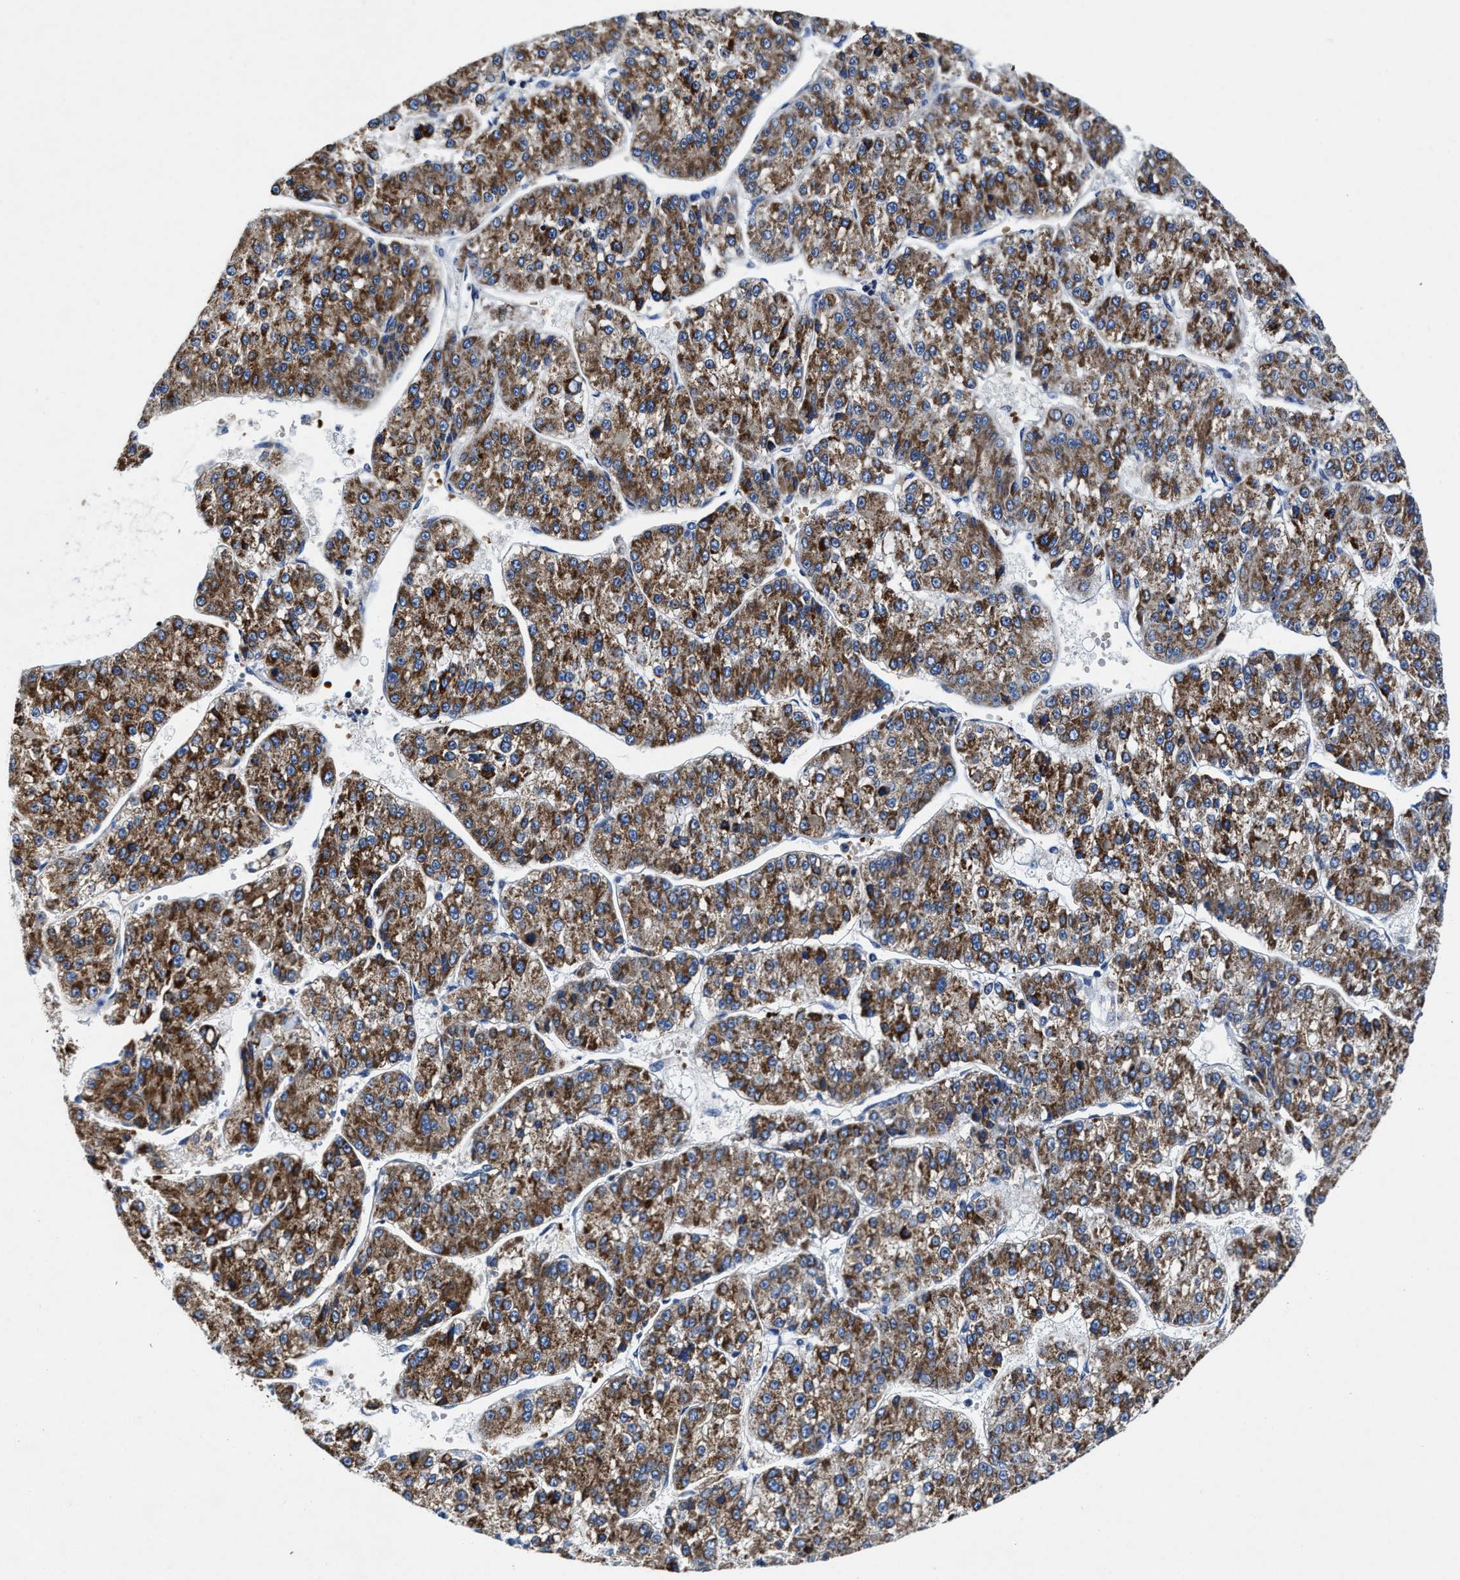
{"staining": {"intensity": "moderate", "quantity": ">75%", "location": "cytoplasmic/membranous"}, "tissue": "liver cancer", "cell_type": "Tumor cells", "image_type": "cancer", "snomed": [{"axis": "morphology", "description": "Carcinoma, Hepatocellular, NOS"}, {"axis": "topography", "description": "Liver"}], "caption": "Liver cancer (hepatocellular carcinoma) stained with immunohistochemistry (IHC) exhibits moderate cytoplasmic/membranous expression in about >75% of tumor cells. (brown staining indicates protein expression, while blue staining denotes nuclei).", "gene": "PHLPP1", "patient": {"sex": "female", "age": 73}}